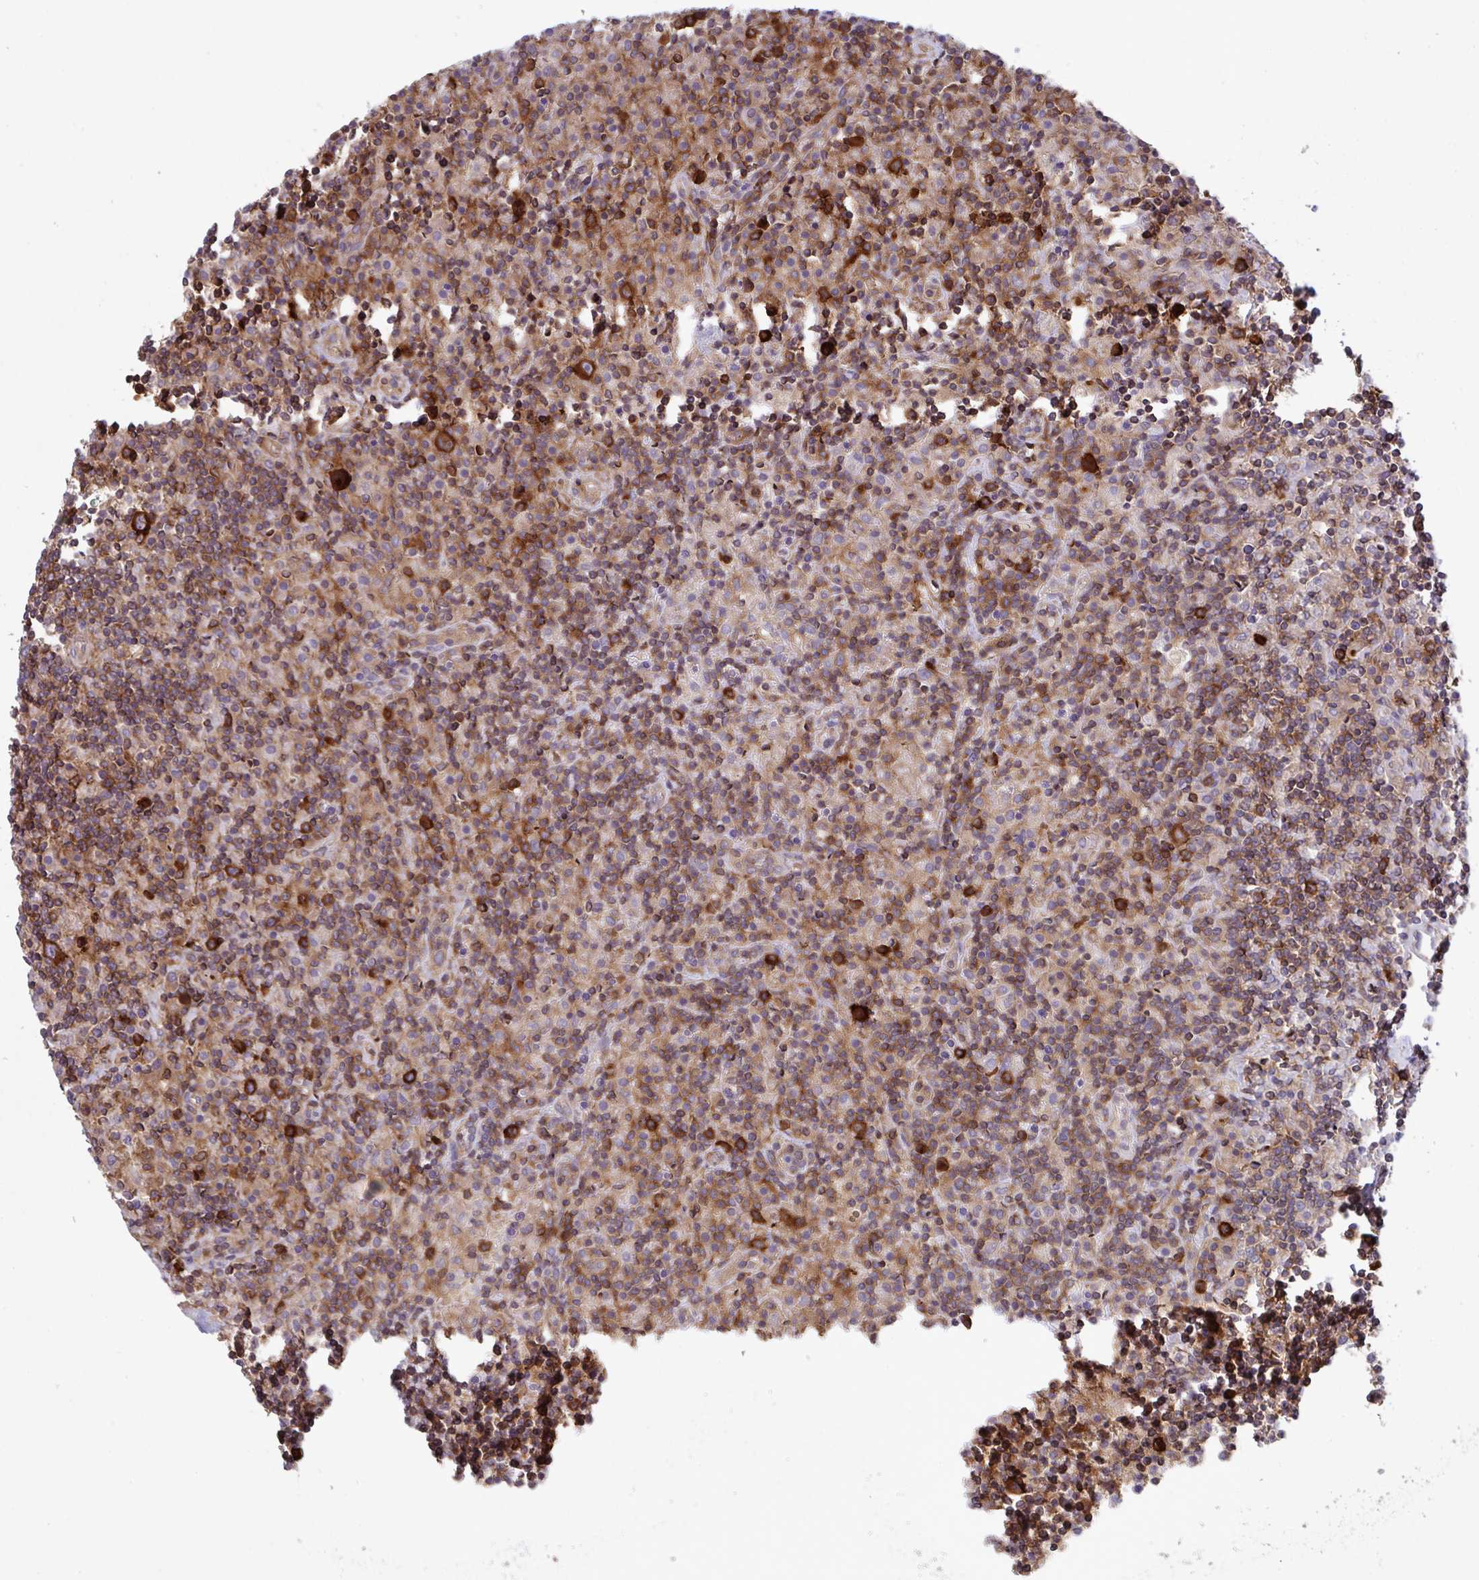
{"staining": {"intensity": "strong", "quantity": ">75%", "location": "cytoplasmic/membranous"}, "tissue": "lymphoma", "cell_type": "Tumor cells", "image_type": "cancer", "snomed": [{"axis": "morphology", "description": "Hodgkin's disease, NOS"}, {"axis": "topography", "description": "Lymph node"}], "caption": "DAB (3,3'-diaminobenzidine) immunohistochemical staining of human lymphoma demonstrates strong cytoplasmic/membranous protein expression in approximately >75% of tumor cells.", "gene": "YARS2", "patient": {"sex": "male", "age": 70}}